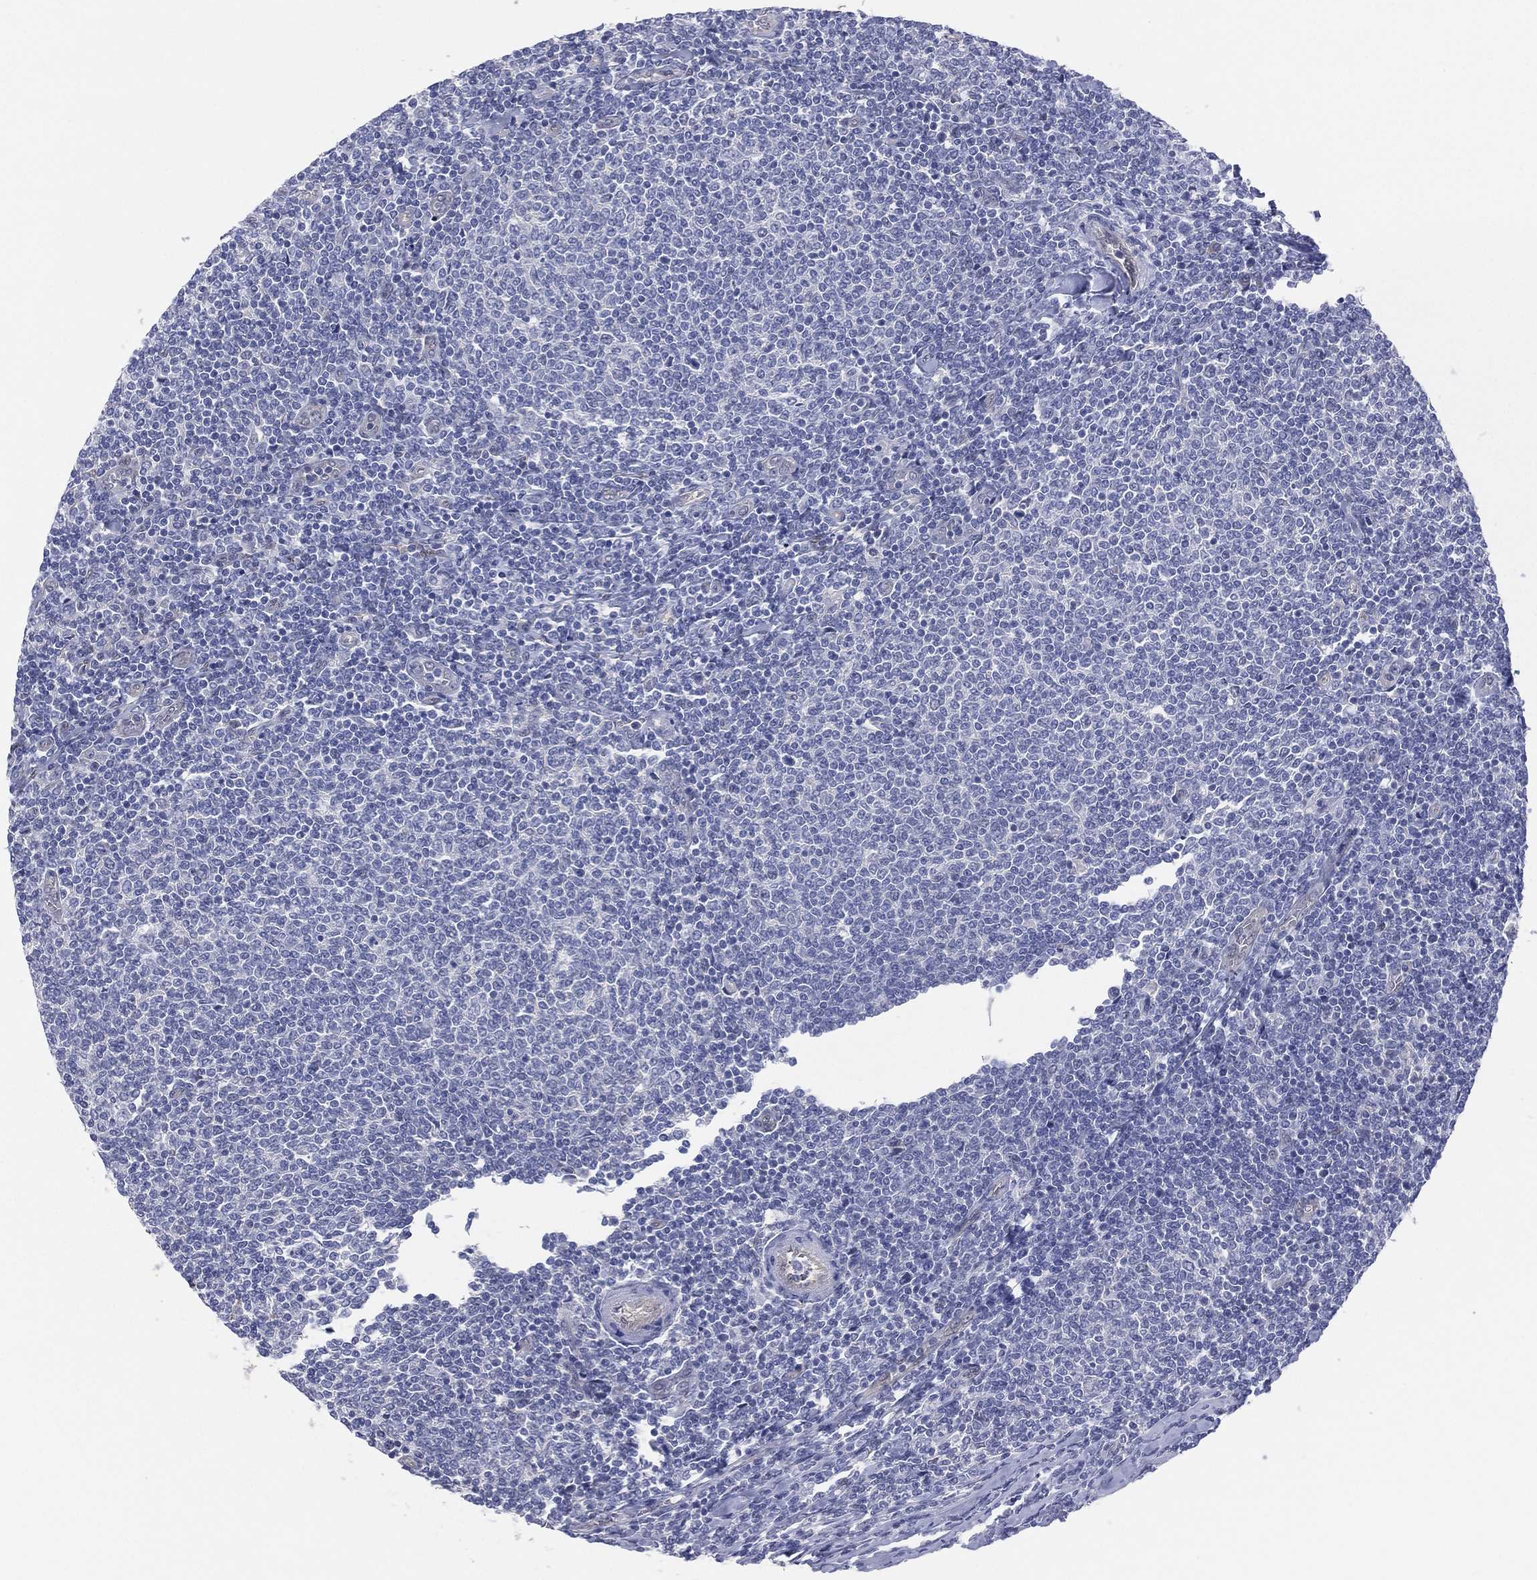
{"staining": {"intensity": "negative", "quantity": "none", "location": "none"}, "tissue": "lymphoma", "cell_type": "Tumor cells", "image_type": "cancer", "snomed": [{"axis": "morphology", "description": "Malignant lymphoma, non-Hodgkin's type, Low grade"}, {"axis": "topography", "description": "Lymph node"}], "caption": "Micrograph shows no protein expression in tumor cells of low-grade malignant lymphoma, non-Hodgkin's type tissue.", "gene": "DDAH1", "patient": {"sex": "male", "age": 52}}